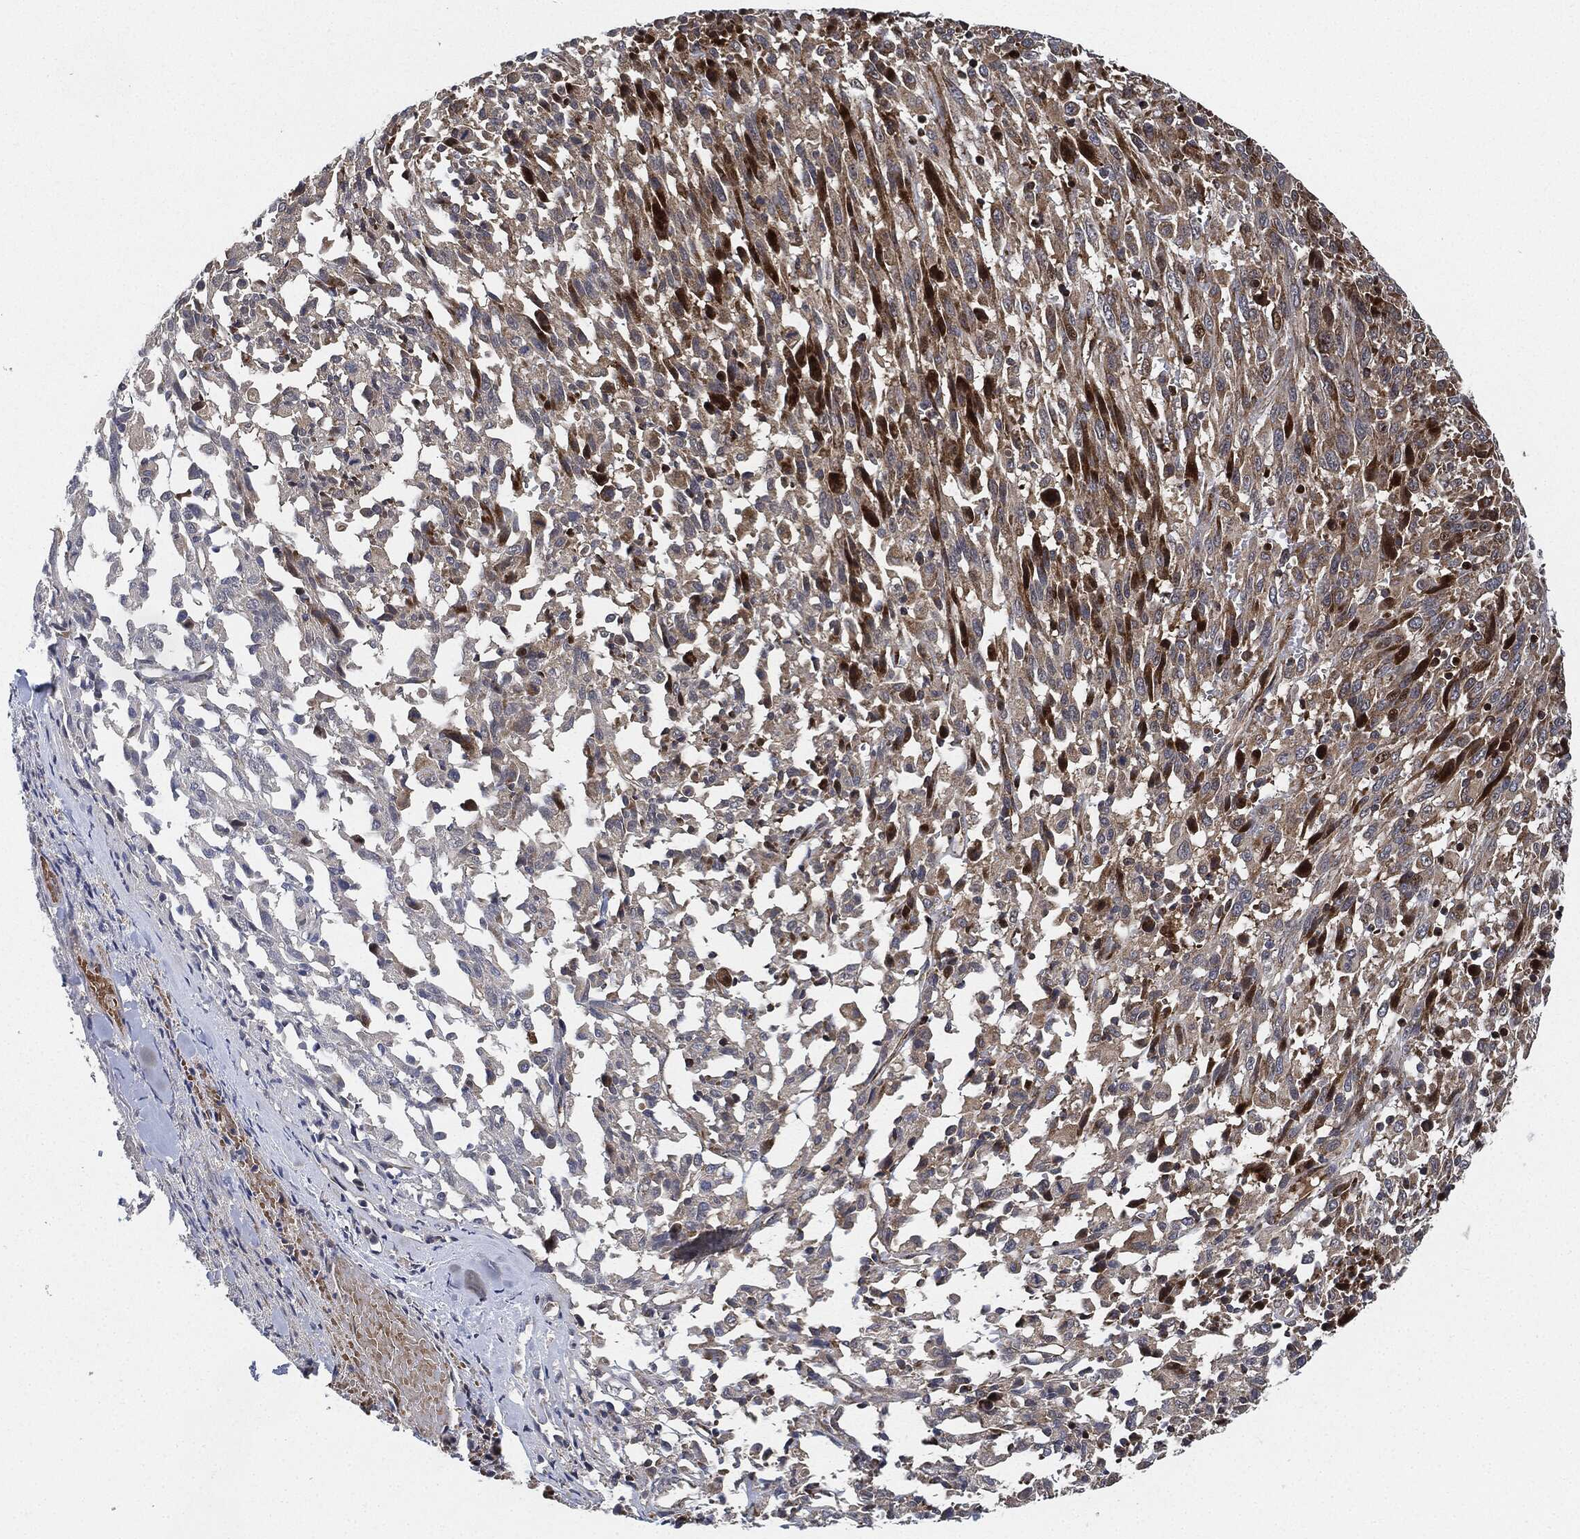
{"staining": {"intensity": "moderate", "quantity": "<25%", "location": "cytoplasmic/membranous"}, "tissue": "melanoma", "cell_type": "Tumor cells", "image_type": "cancer", "snomed": [{"axis": "morphology", "description": "Malignant melanoma, NOS"}, {"axis": "topography", "description": "Skin"}], "caption": "Brown immunohistochemical staining in malignant melanoma displays moderate cytoplasmic/membranous expression in approximately <25% of tumor cells.", "gene": "RNASEL", "patient": {"sex": "female", "age": 91}}